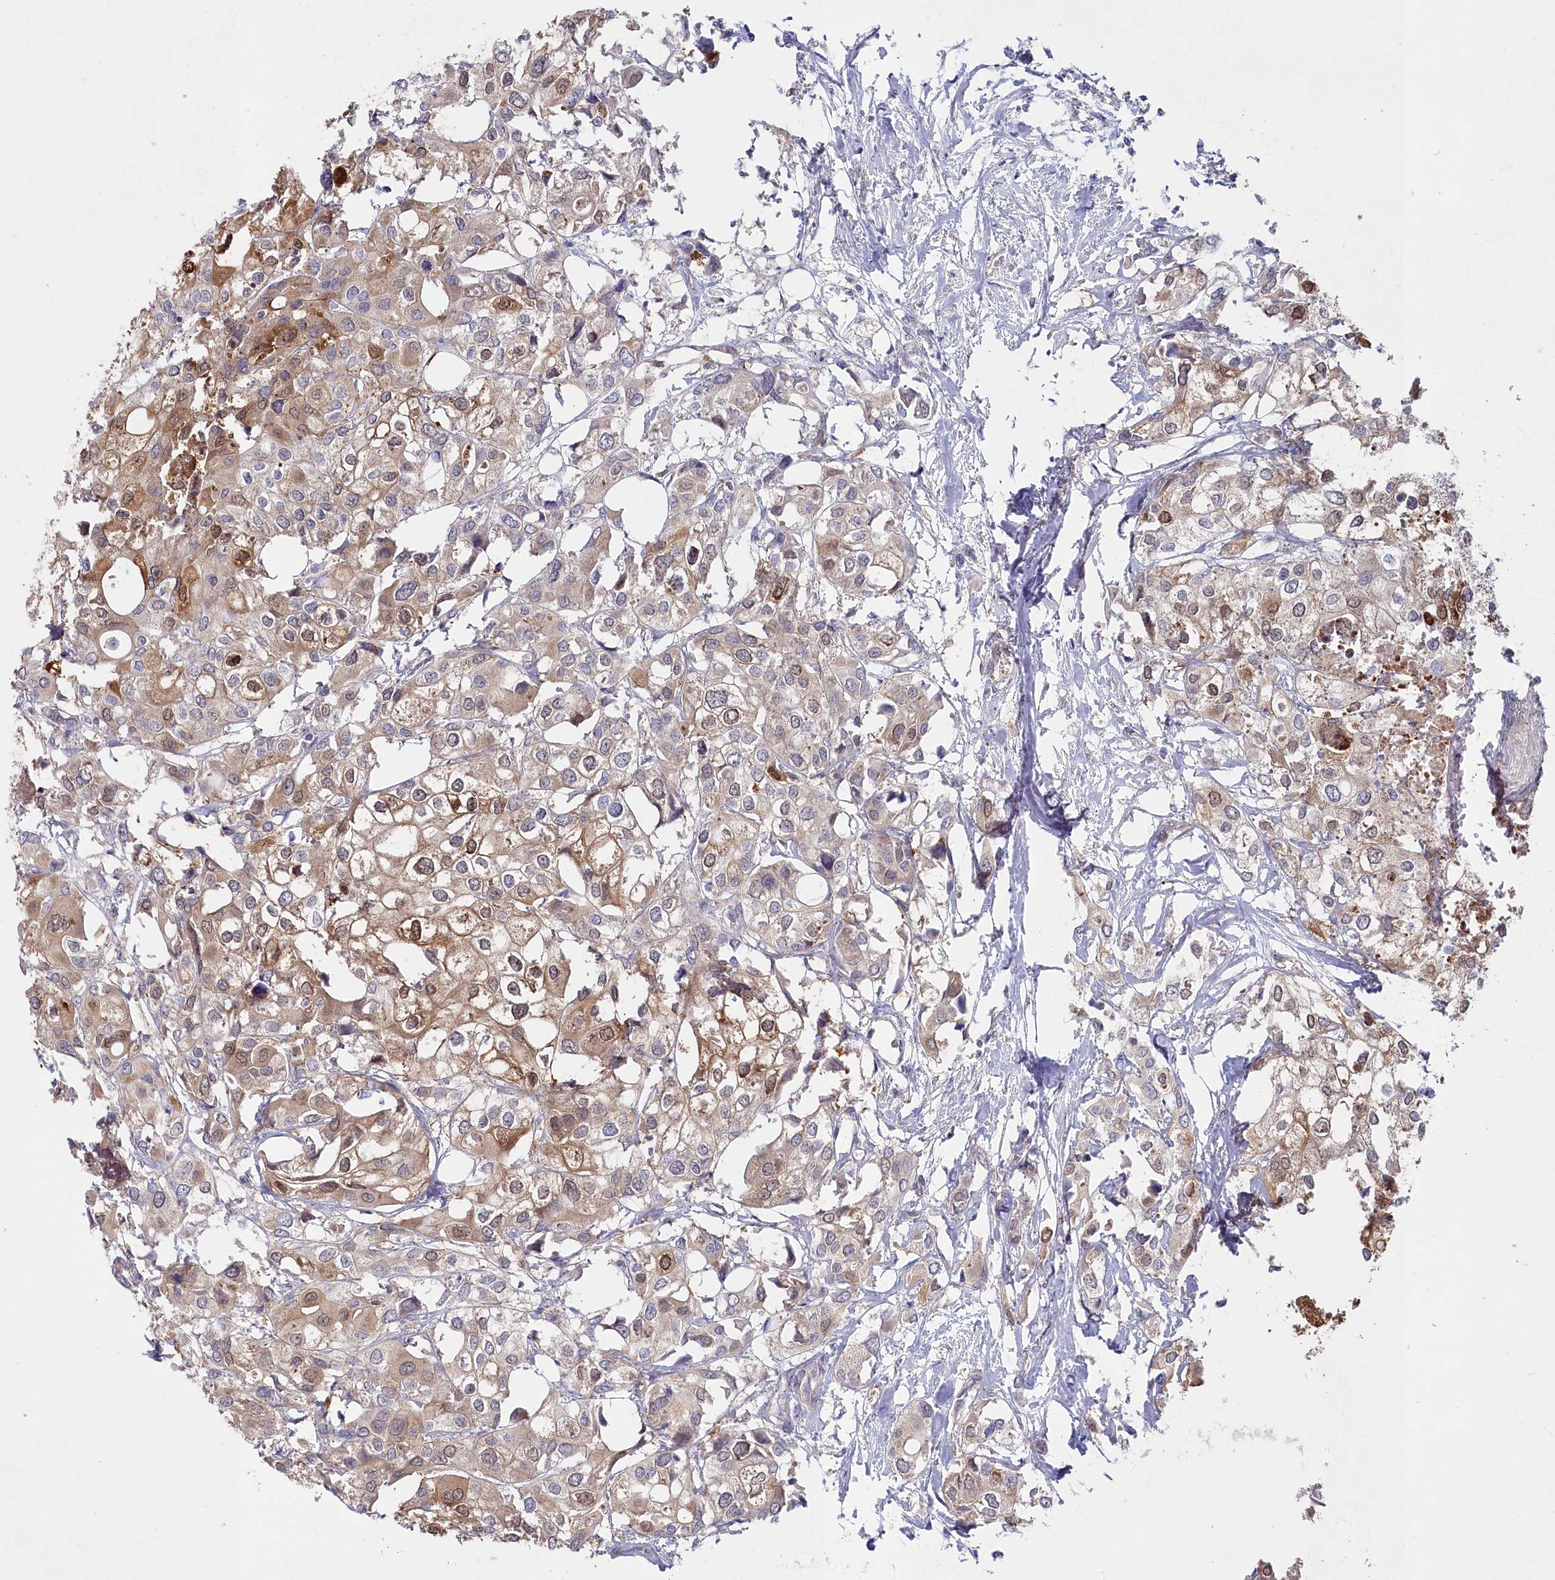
{"staining": {"intensity": "moderate", "quantity": "25%-75%", "location": "cytoplasmic/membranous"}, "tissue": "urothelial cancer", "cell_type": "Tumor cells", "image_type": "cancer", "snomed": [{"axis": "morphology", "description": "Urothelial carcinoma, High grade"}, {"axis": "topography", "description": "Urinary bladder"}], "caption": "Protein staining of high-grade urothelial carcinoma tissue demonstrates moderate cytoplasmic/membranous staining in approximately 25%-75% of tumor cells.", "gene": "AAMDC", "patient": {"sex": "male", "age": 64}}